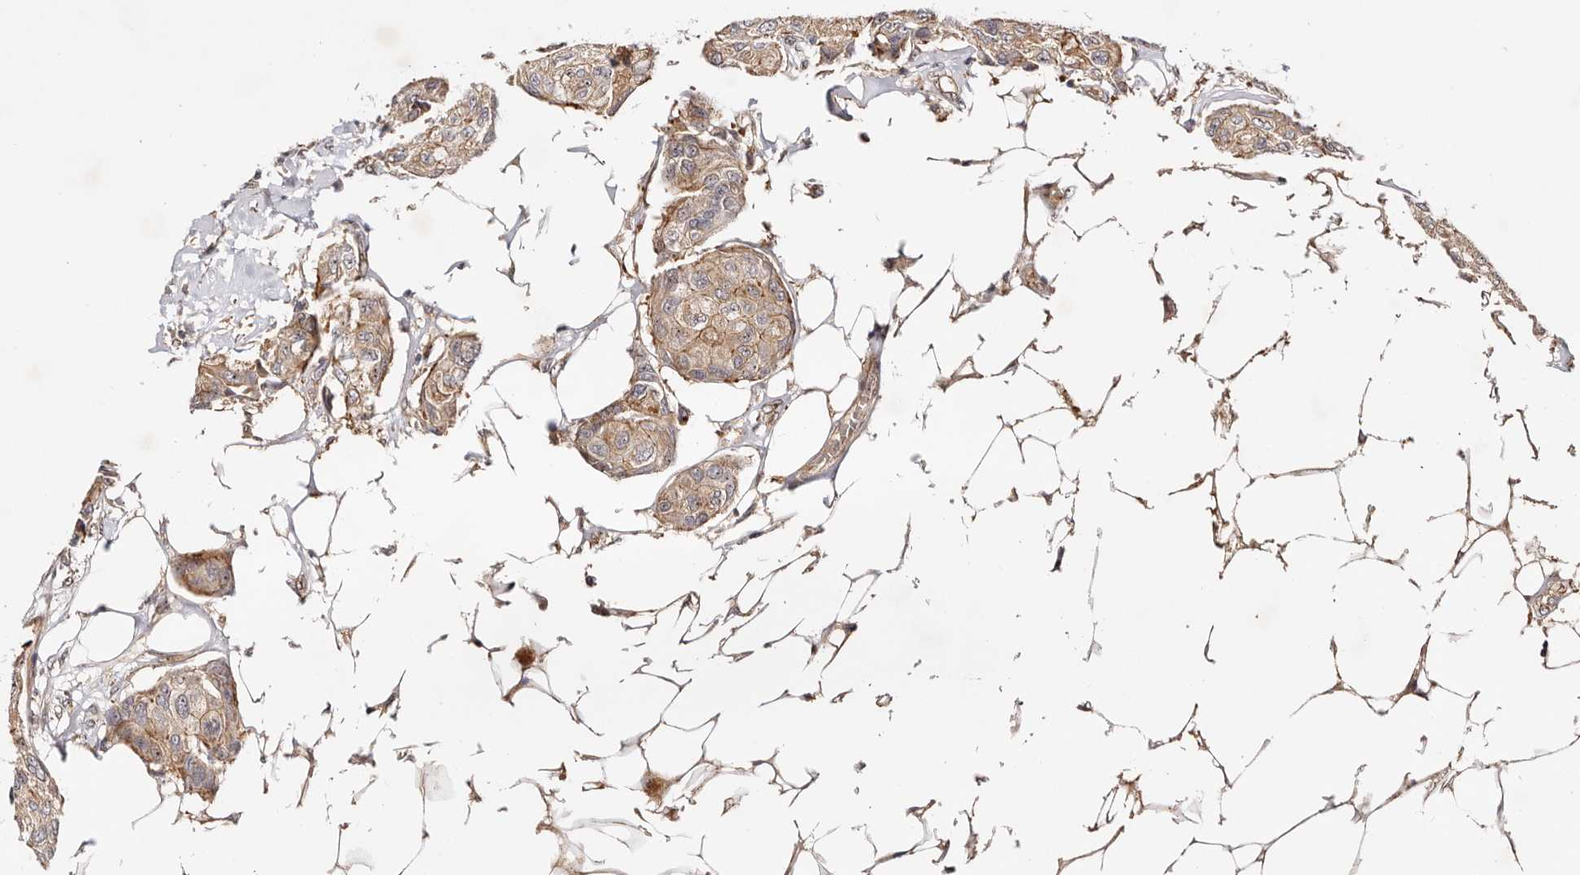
{"staining": {"intensity": "moderate", "quantity": "<25%", "location": "cytoplasmic/membranous"}, "tissue": "breast cancer", "cell_type": "Tumor cells", "image_type": "cancer", "snomed": [{"axis": "morphology", "description": "Duct carcinoma"}, {"axis": "topography", "description": "Breast"}], "caption": "Immunohistochemical staining of human breast cancer (invasive ductal carcinoma) exhibits low levels of moderate cytoplasmic/membranous protein expression in about <25% of tumor cells. The staining was performed using DAB (3,3'-diaminobenzidine) to visualize the protein expression in brown, while the nuclei were stained in blue with hematoxylin (Magnification: 20x).", "gene": "ODF2L", "patient": {"sex": "female", "age": 80}}